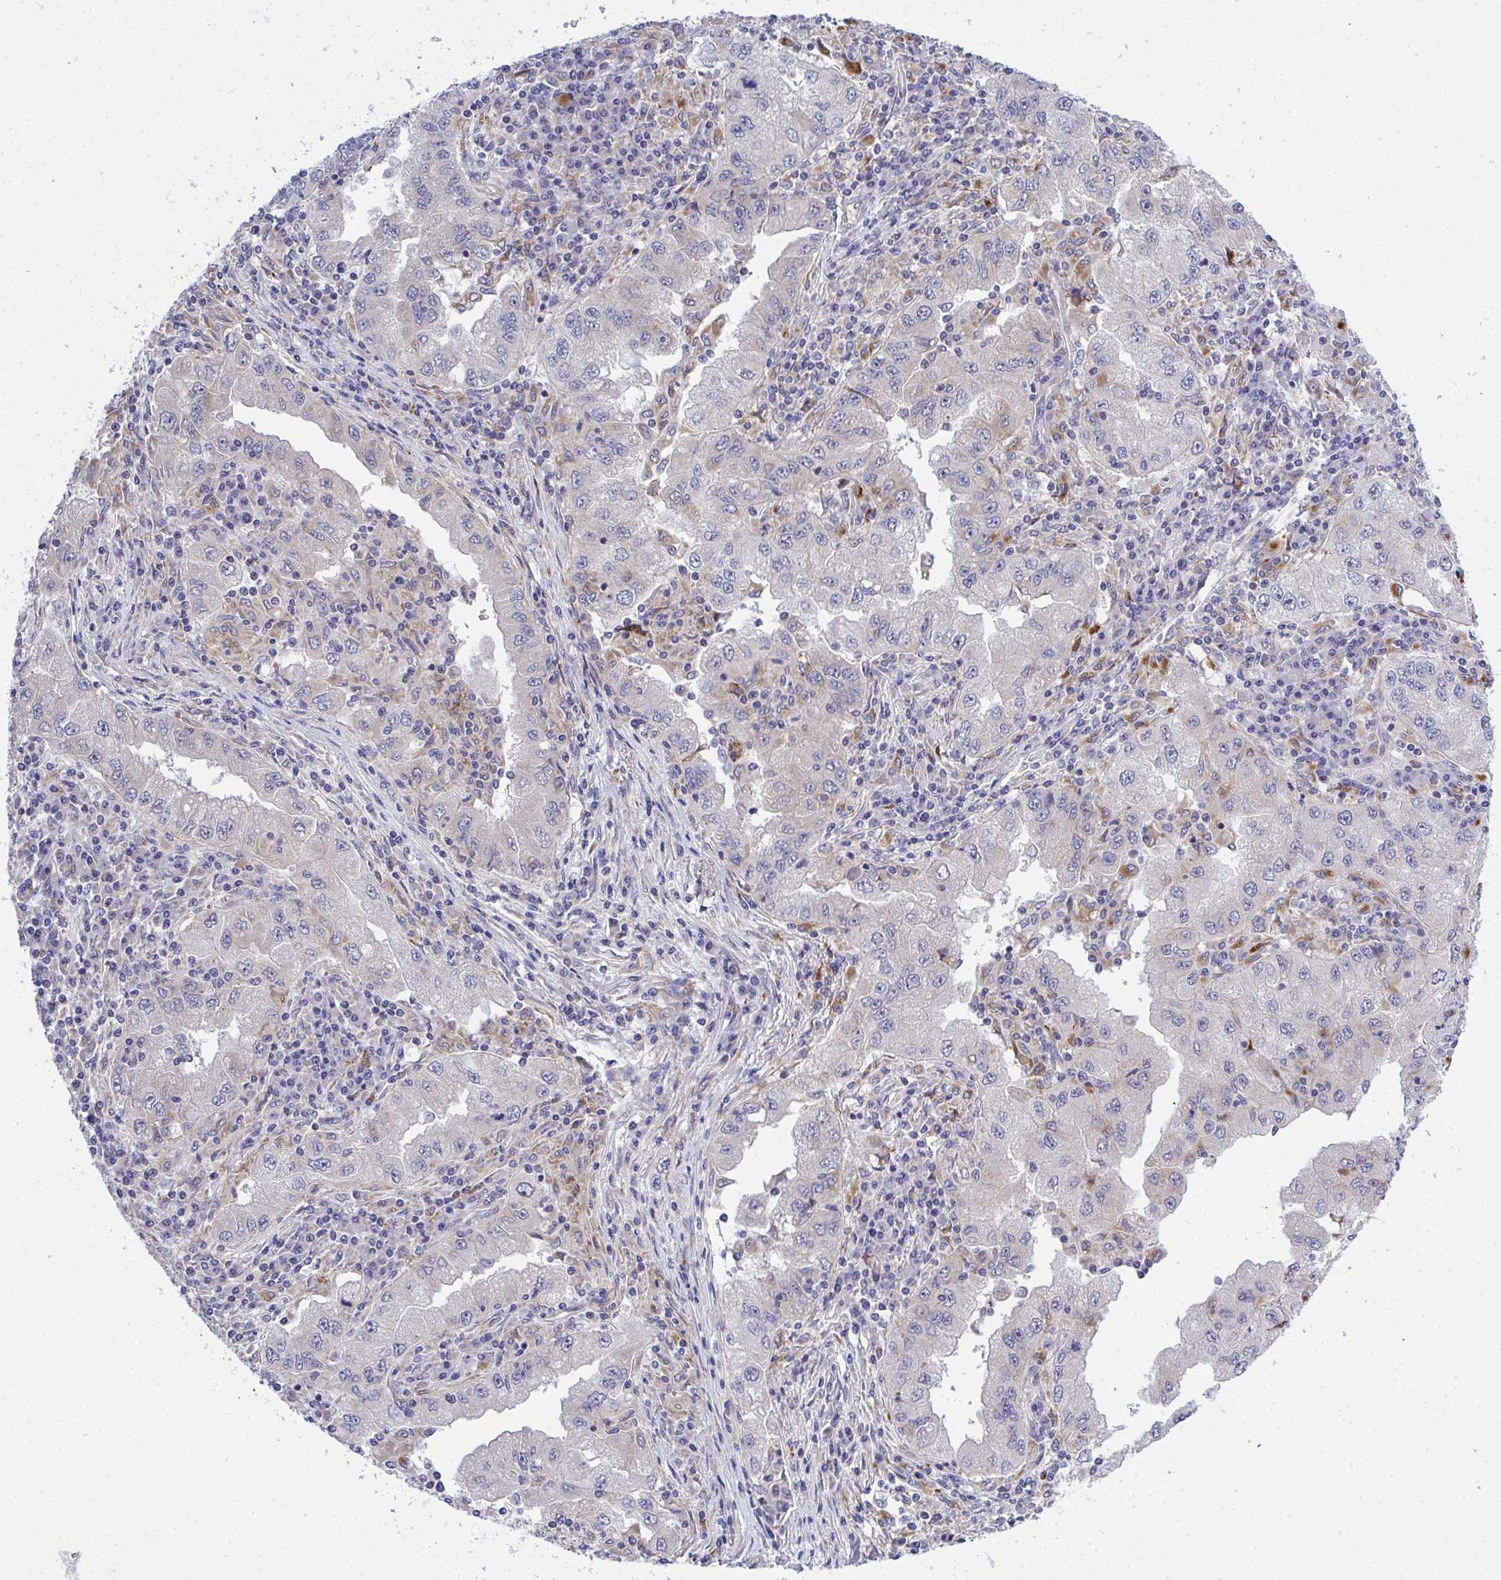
{"staining": {"intensity": "negative", "quantity": "none", "location": "none"}, "tissue": "lung cancer", "cell_type": "Tumor cells", "image_type": "cancer", "snomed": [{"axis": "morphology", "description": "Adenocarcinoma, NOS"}, {"axis": "morphology", "description": "Adenocarcinoma primary or metastatic"}, {"axis": "topography", "description": "Lung"}], "caption": "Lung cancer (adenocarcinoma primary or metastatic) was stained to show a protein in brown. There is no significant staining in tumor cells.", "gene": "XAF1", "patient": {"sex": "male", "age": 74}}